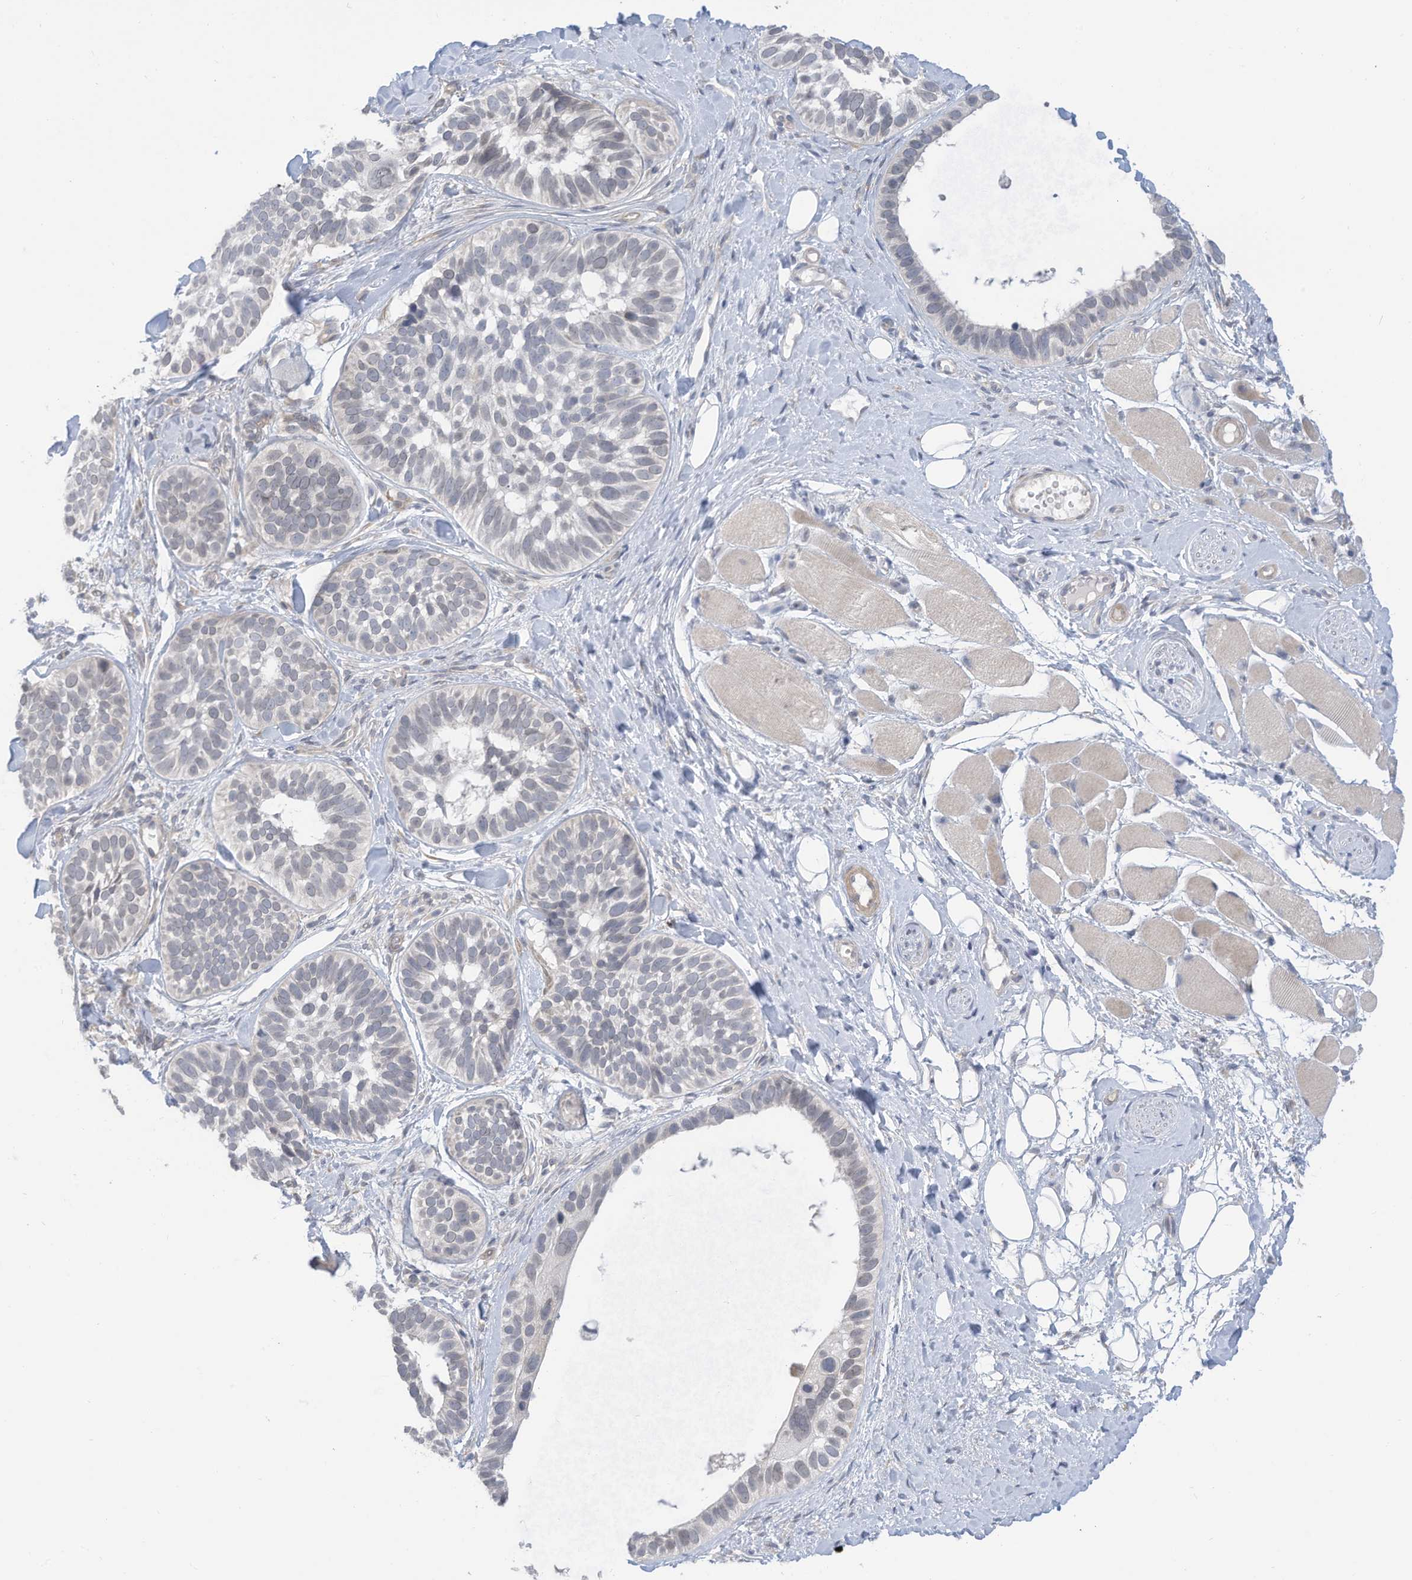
{"staining": {"intensity": "negative", "quantity": "none", "location": "none"}, "tissue": "skin cancer", "cell_type": "Tumor cells", "image_type": "cancer", "snomed": [{"axis": "morphology", "description": "Basal cell carcinoma"}, {"axis": "topography", "description": "Skin"}], "caption": "An image of human skin basal cell carcinoma is negative for staining in tumor cells.", "gene": "ZNF292", "patient": {"sex": "male", "age": 62}}